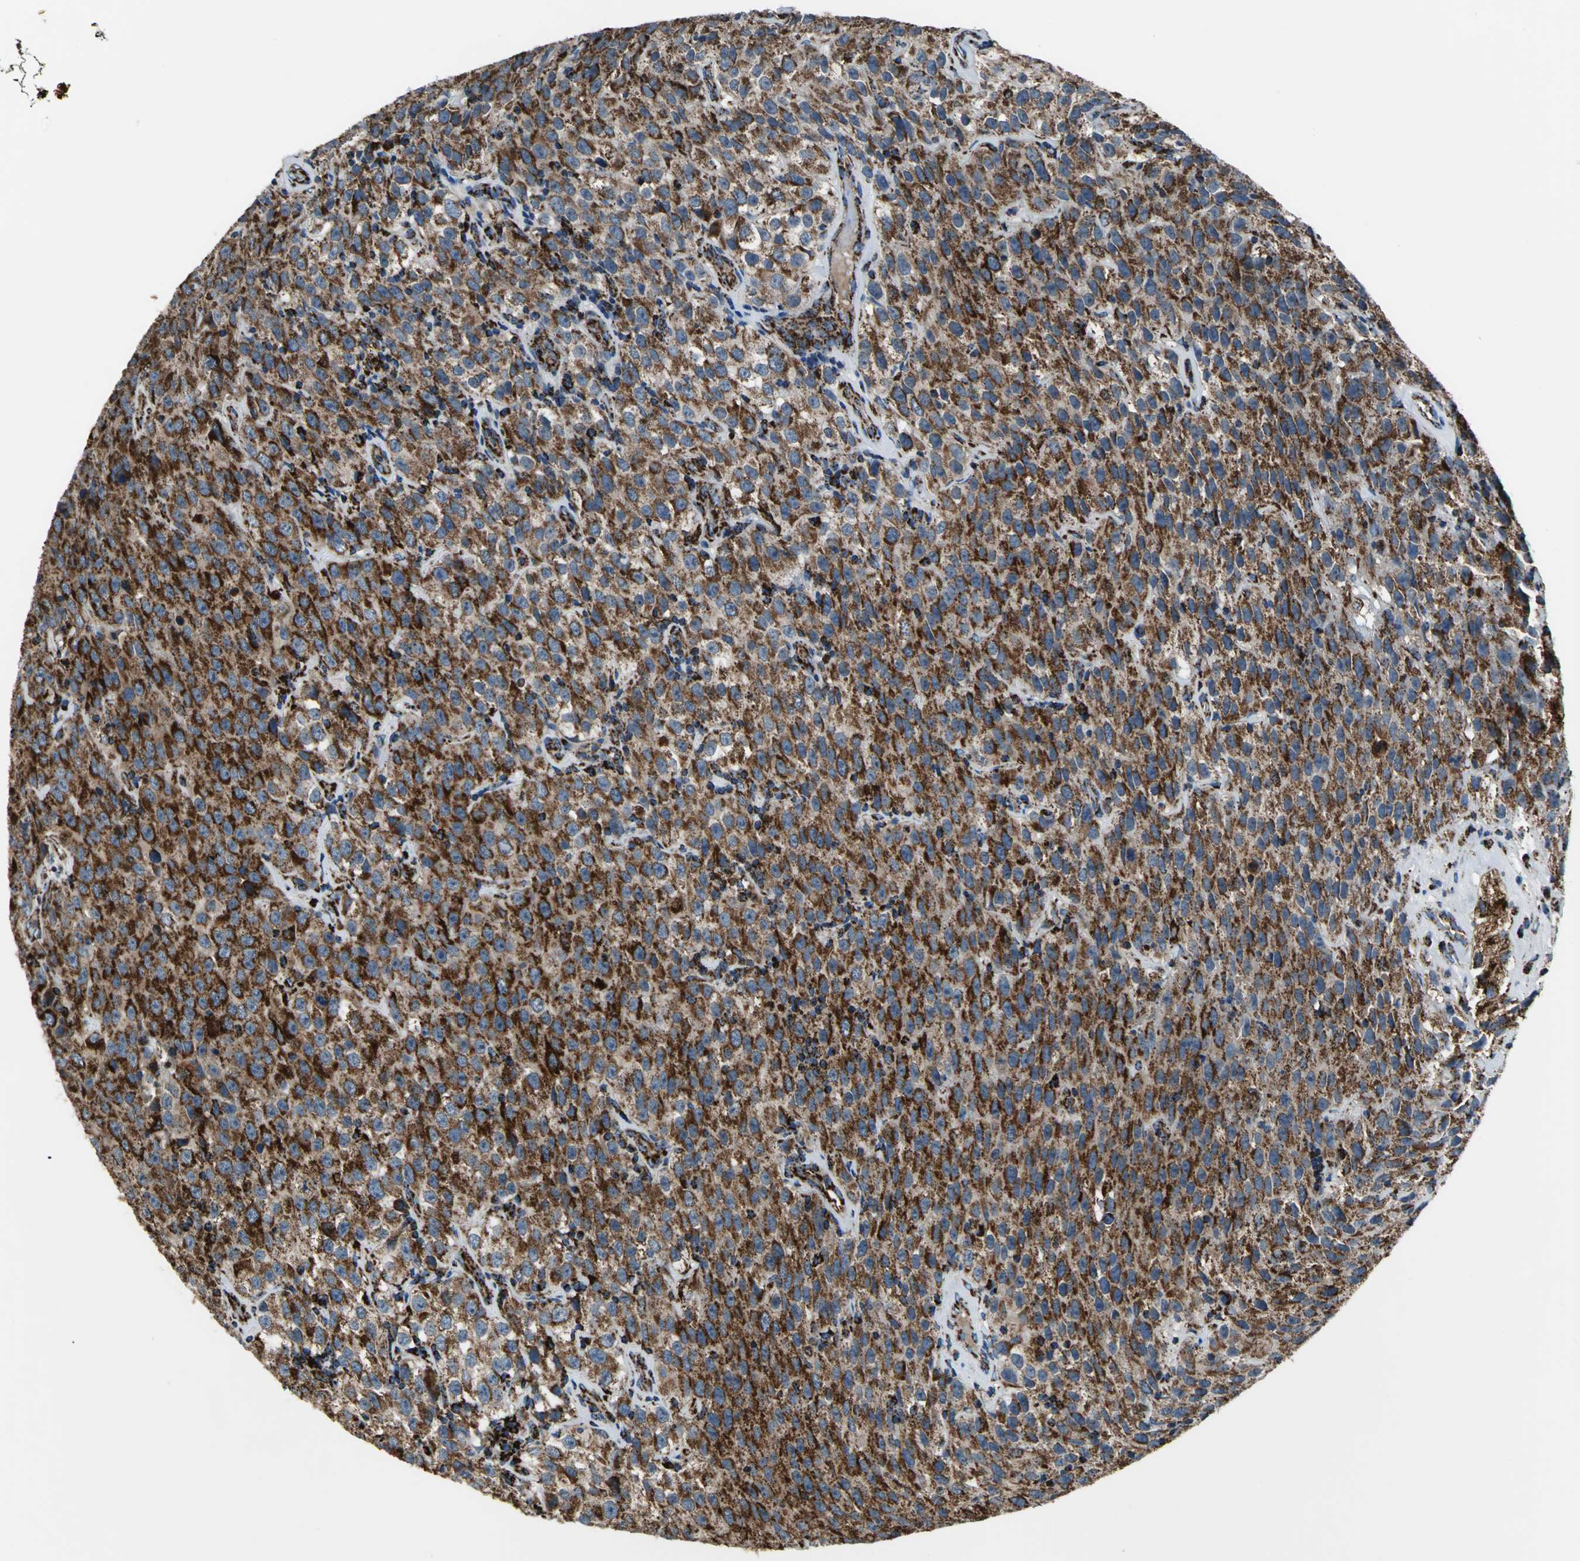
{"staining": {"intensity": "strong", "quantity": ">75%", "location": "cytoplasmic/membranous"}, "tissue": "testis cancer", "cell_type": "Tumor cells", "image_type": "cancer", "snomed": [{"axis": "morphology", "description": "Seminoma, NOS"}, {"axis": "topography", "description": "Testis"}], "caption": "A high amount of strong cytoplasmic/membranous expression is present in approximately >75% of tumor cells in seminoma (testis) tissue.", "gene": "ECH1", "patient": {"sex": "male", "age": 52}}